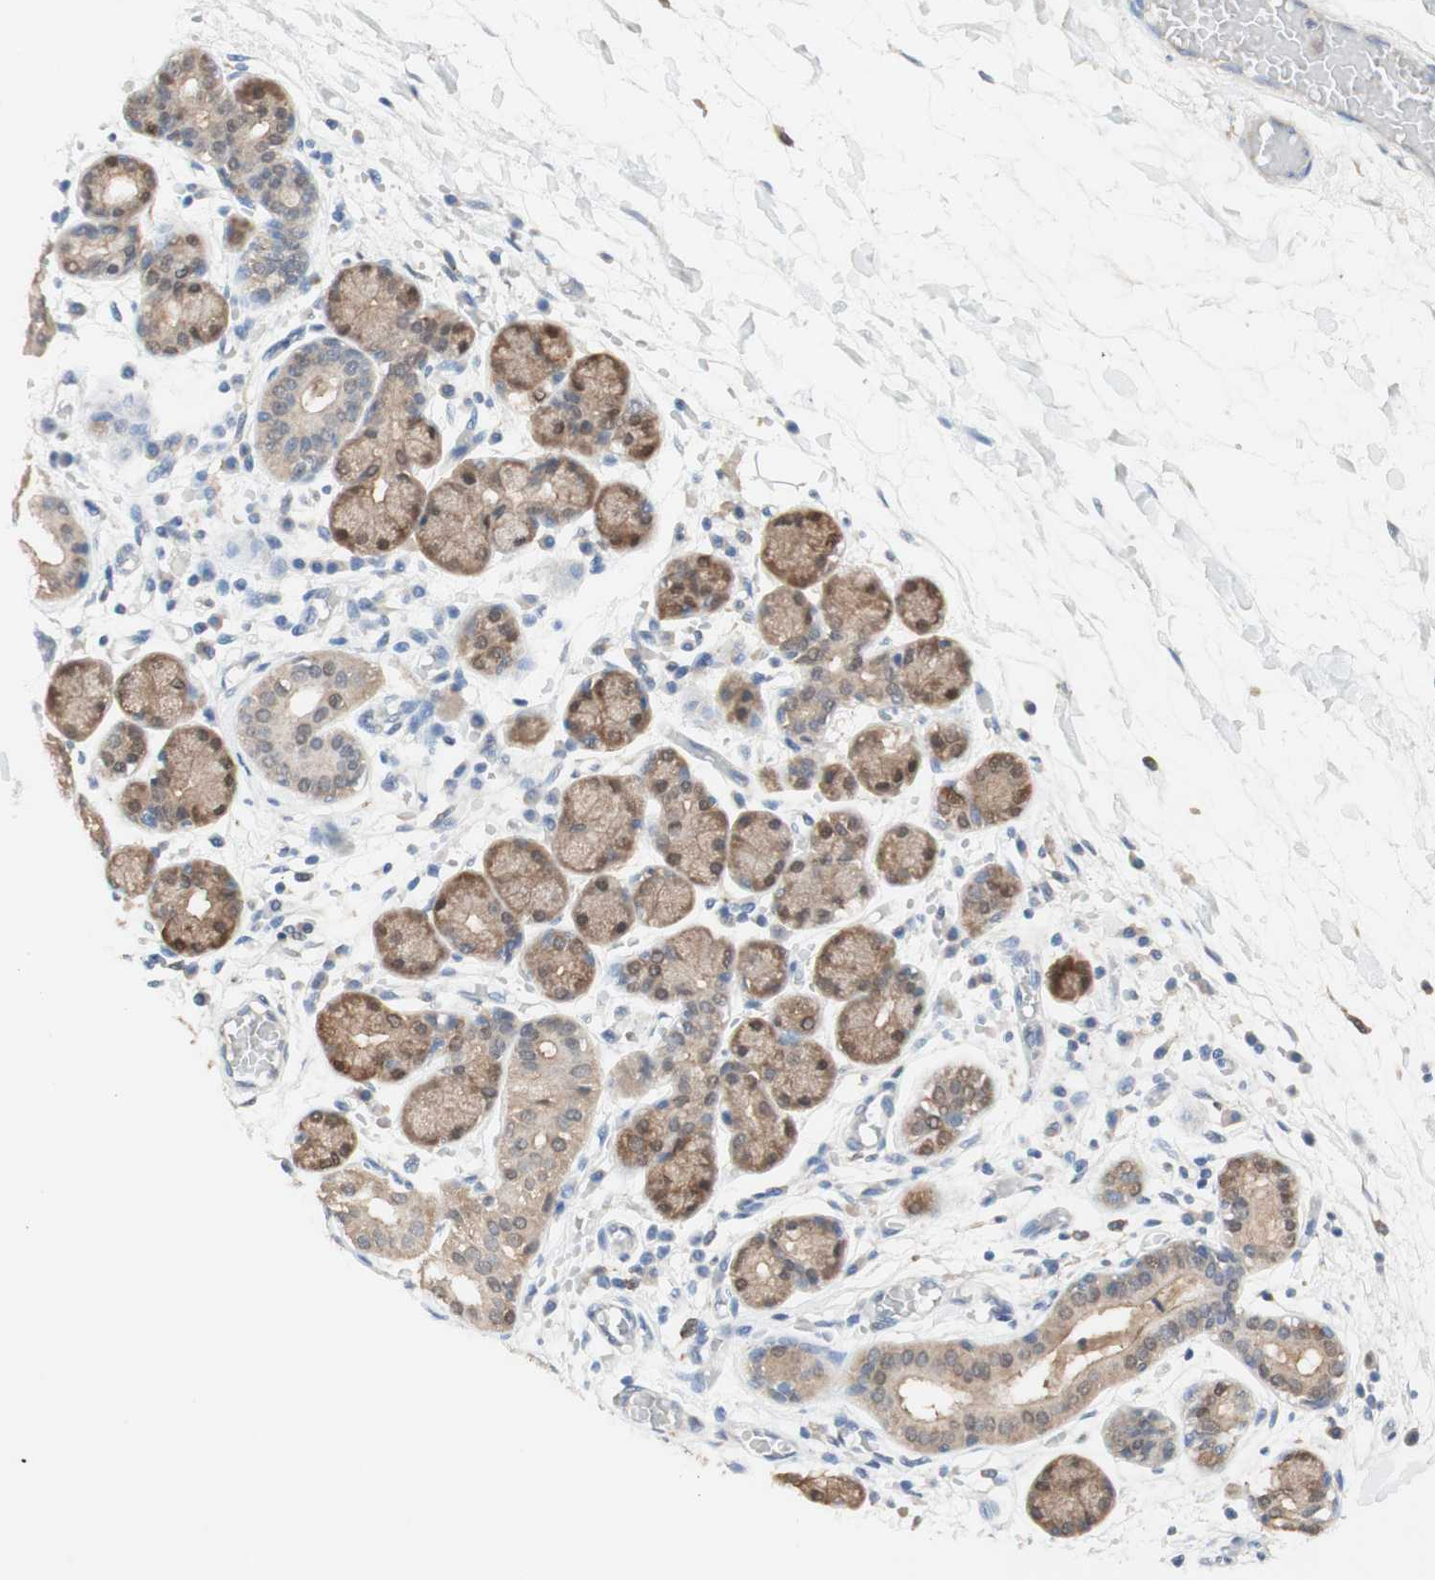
{"staining": {"intensity": "moderate", "quantity": ">75%", "location": "cytoplasmic/membranous,nuclear"}, "tissue": "salivary gland", "cell_type": "Glandular cells", "image_type": "normal", "snomed": [{"axis": "morphology", "description": "Normal tissue, NOS"}, {"axis": "topography", "description": "Salivary gland"}], "caption": "This is a photomicrograph of IHC staining of unremarkable salivary gland, which shows moderate staining in the cytoplasmic/membranous,nuclear of glandular cells.", "gene": "COMT", "patient": {"sex": "female", "age": 24}}